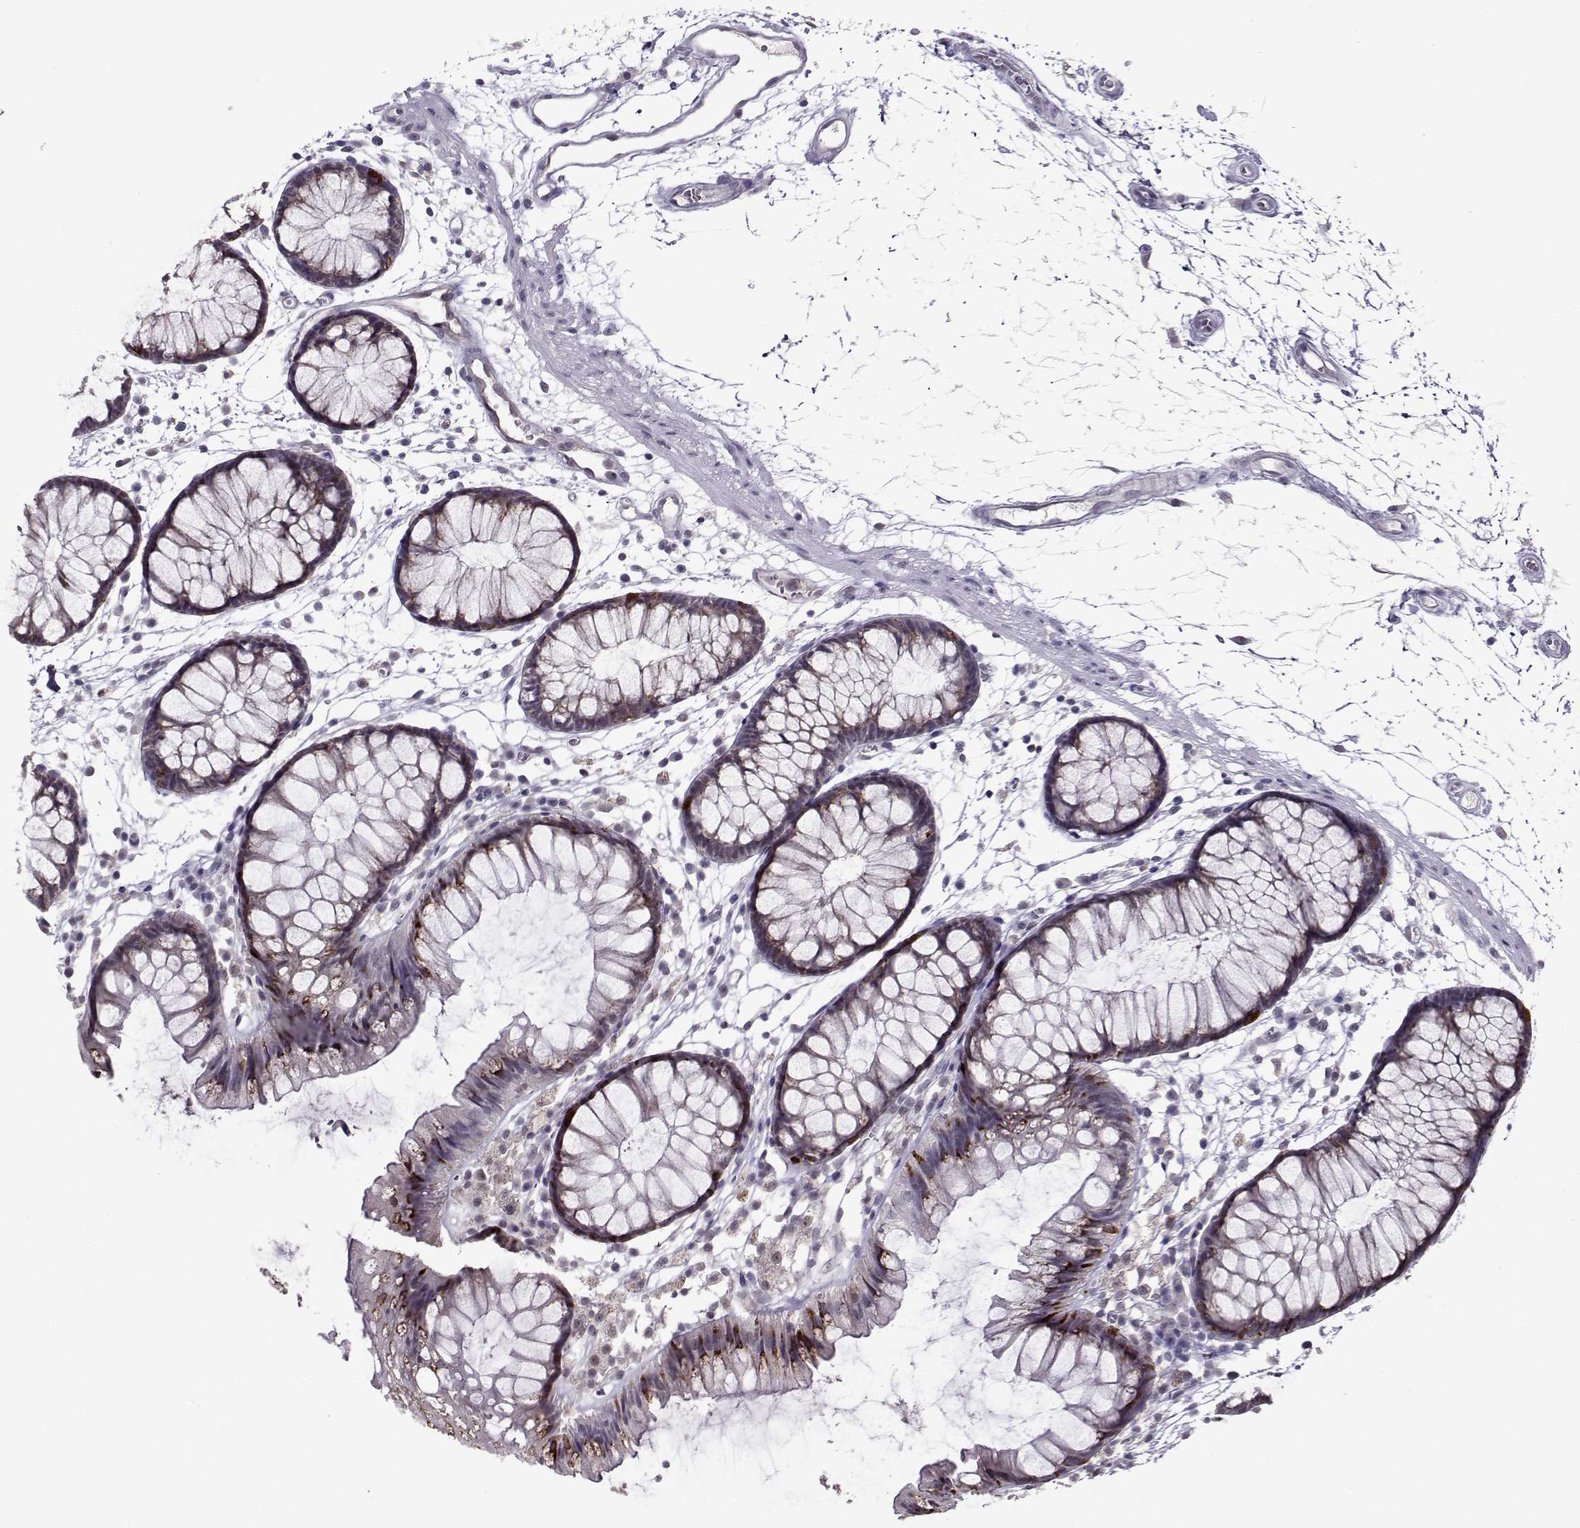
{"staining": {"intensity": "negative", "quantity": "none", "location": "none"}, "tissue": "colon", "cell_type": "Endothelial cells", "image_type": "normal", "snomed": [{"axis": "morphology", "description": "Normal tissue, NOS"}, {"axis": "morphology", "description": "Adenocarcinoma, NOS"}, {"axis": "topography", "description": "Colon"}], "caption": "This micrograph is of unremarkable colon stained with immunohistochemistry to label a protein in brown with the nuclei are counter-stained blue. There is no staining in endothelial cells. (Immunohistochemistry (ihc), brightfield microscopy, high magnification).", "gene": "DDX20", "patient": {"sex": "male", "age": 65}}